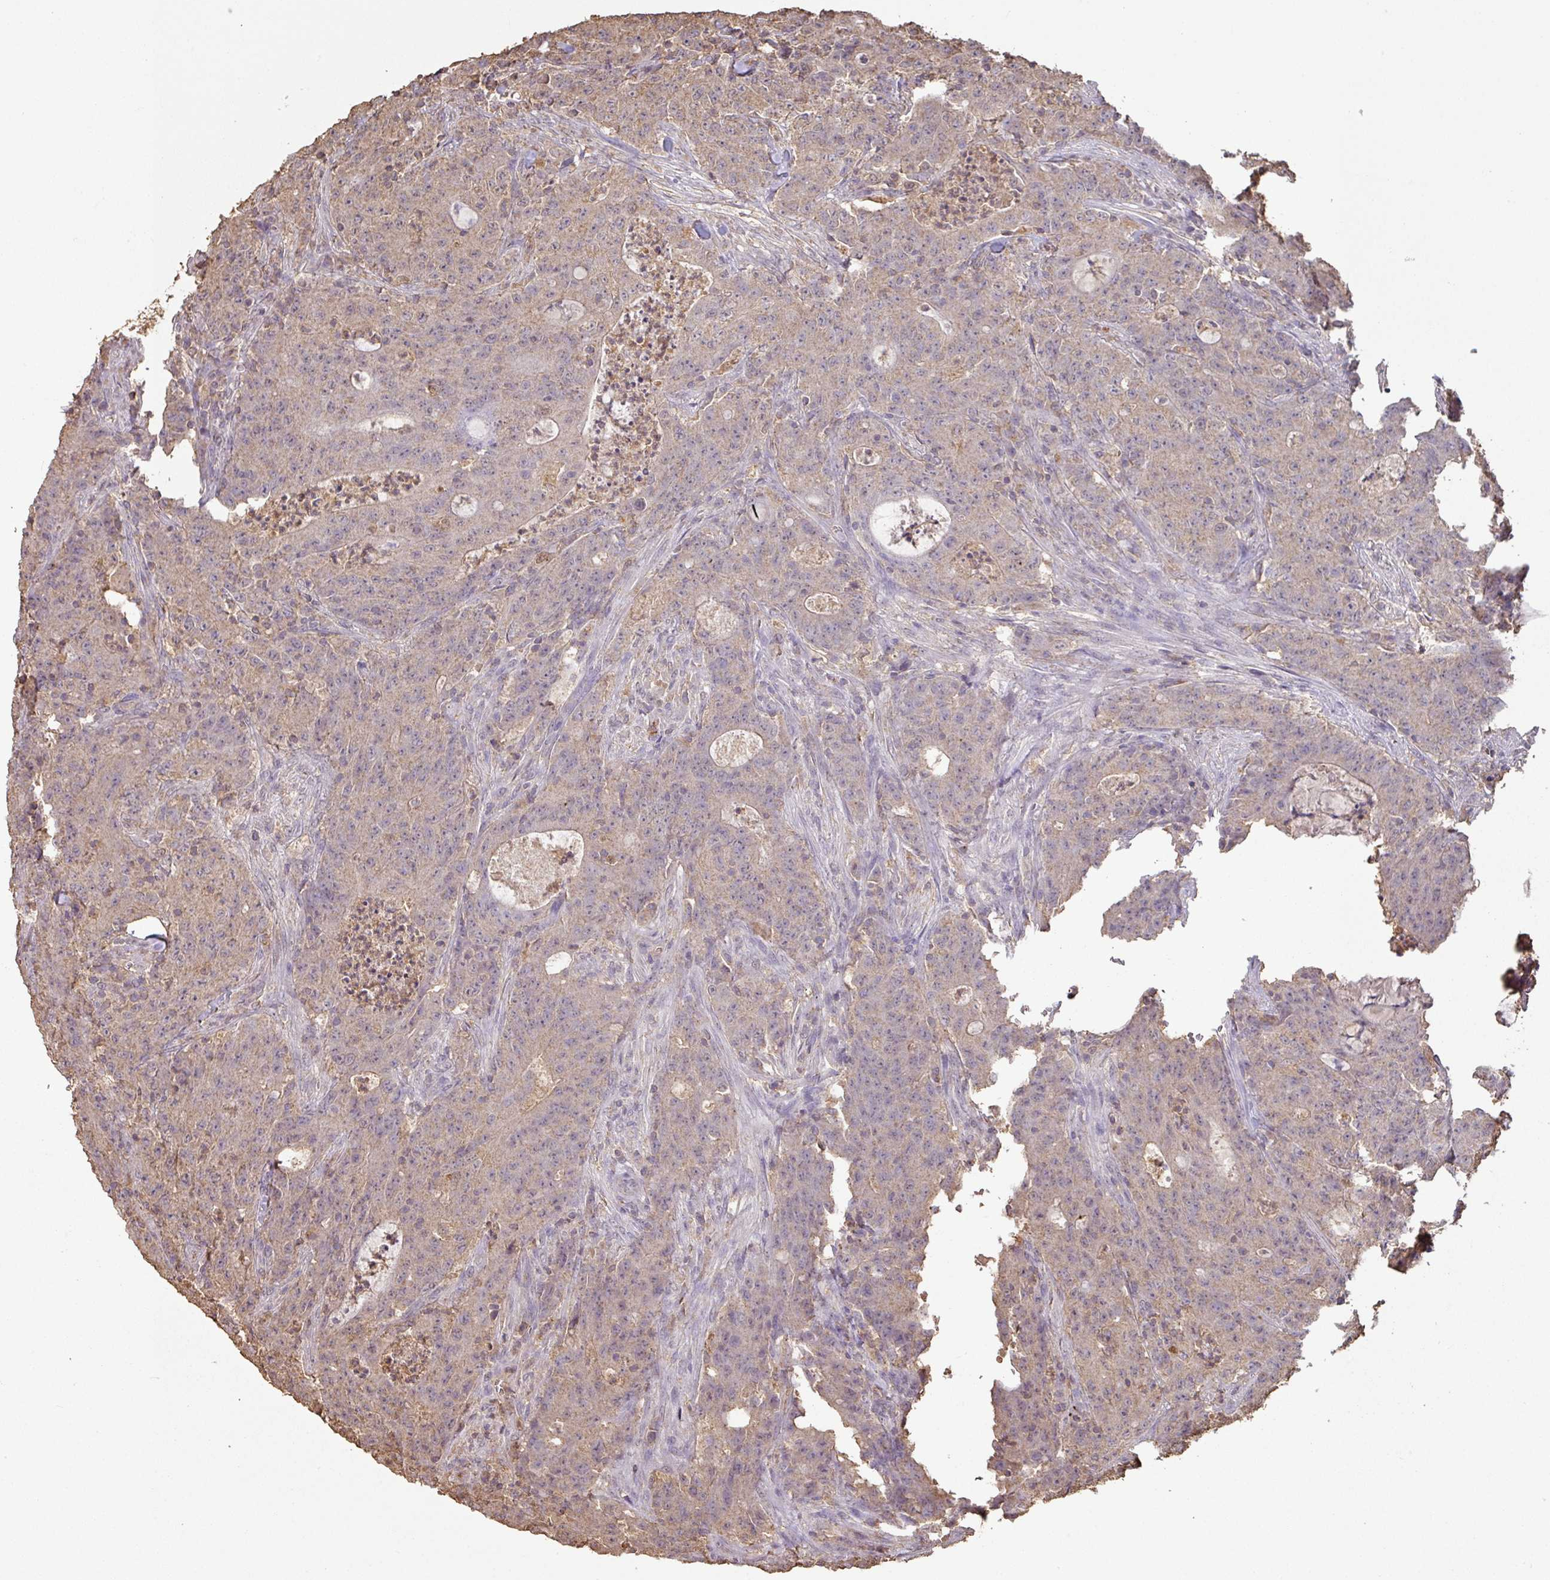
{"staining": {"intensity": "weak", "quantity": "25%-75%", "location": "cytoplasmic/membranous"}, "tissue": "colorectal cancer", "cell_type": "Tumor cells", "image_type": "cancer", "snomed": [{"axis": "morphology", "description": "Adenocarcinoma, NOS"}, {"axis": "topography", "description": "Colon"}], "caption": "The micrograph shows a brown stain indicating the presence of a protein in the cytoplasmic/membranous of tumor cells in colorectal adenocarcinoma. (Brightfield microscopy of DAB IHC at high magnification).", "gene": "ATAT1", "patient": {"sex": "male", "age": 83}}